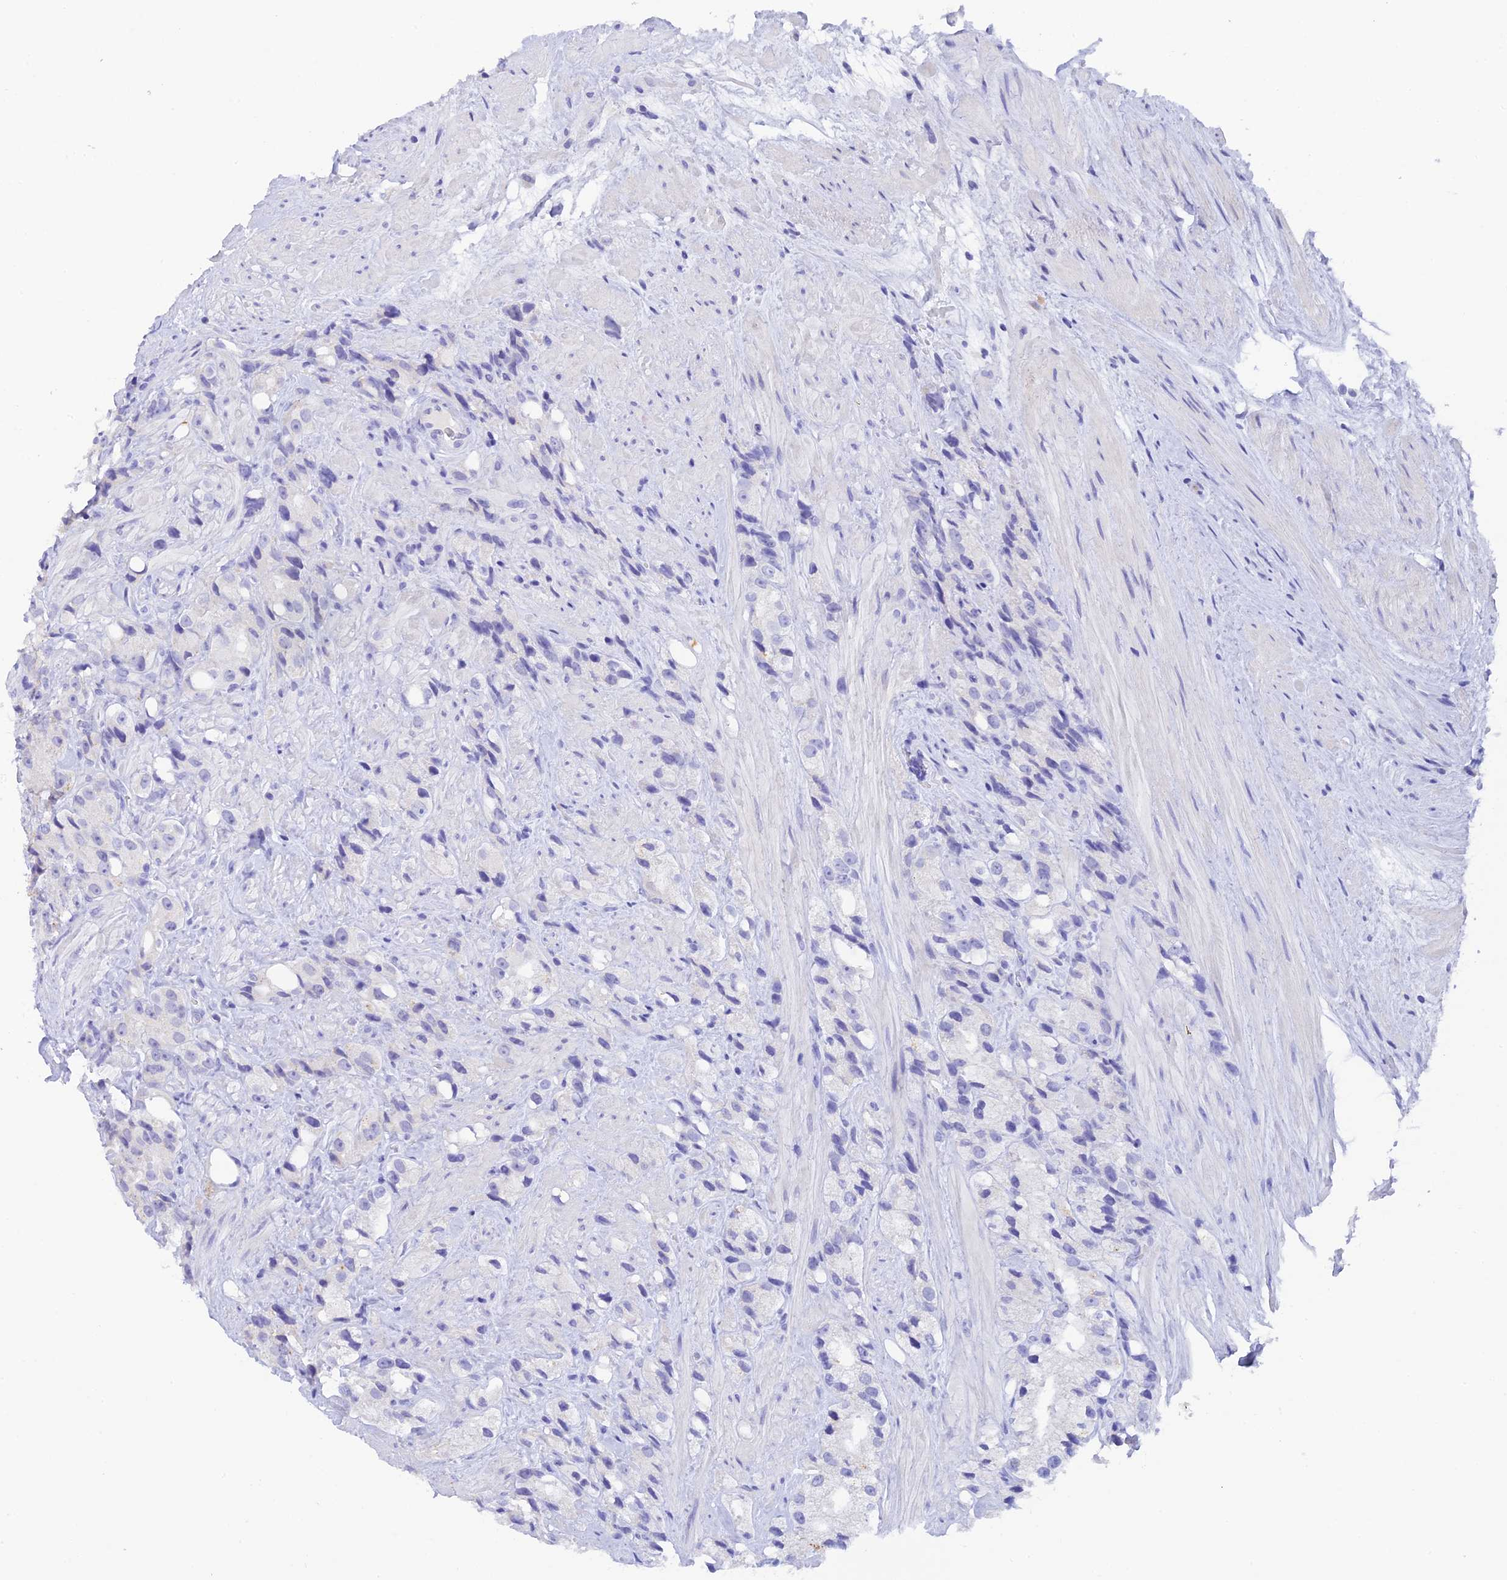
{"staining": {"intensity": "negative", "quantity": "none", "location": "none"}, "tissue": "prostate cancer", "cell_type": "Tumor cells", "image_type": "cancer", "snomed": [{"axis": "morphology", "description": "Adenocarcinoma, NOS"}, {"axis": "topography", "description": "Prostate"}], "caption": "Image shows no significant protein staining in tumor cells of prostate cancer.", "gene": "C12orf29", "patient": {"sex": "male", "age": 79}}